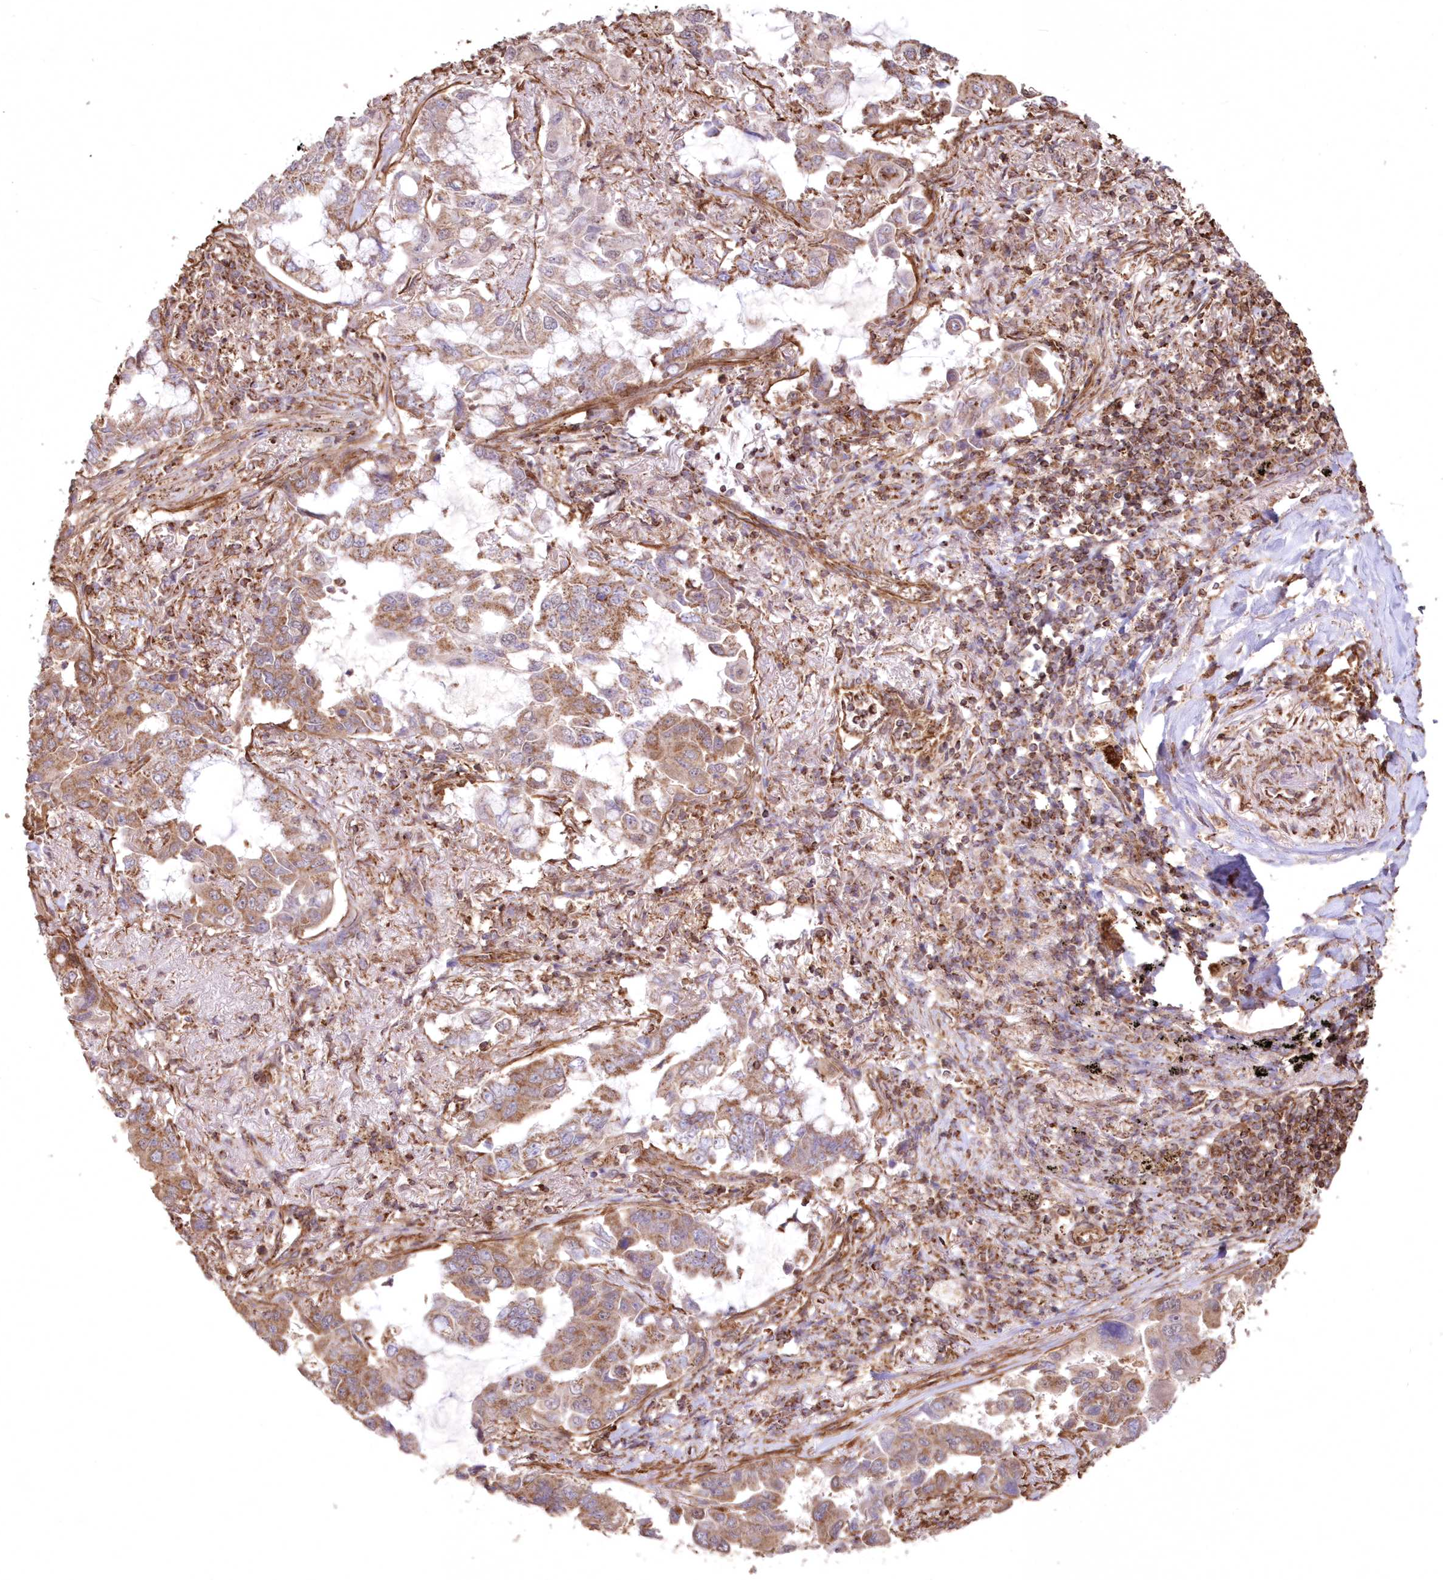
{"staining": {"intensity": "moderate", "quantity": "25%-75%", "location": "cytoplasmic/membranous"}, "tissue": "lung cancer", "cell_type": "Tumor cells", "image_type": "cancer", "snomed": [{"axis": "morphology", "description": "Adenocarcinoma, NOS"}, {"axis": "topography", "description": "Lung"}], "caption": "Protein staining by immunohistochemistry (IHC) exhibits moderate cytoplasmic/membranous positivity in about 25%-75% of tumor cells in lung adenocarcinoma. (brown staining indicates protein expression, while blue staining denotes nuclei).", "gene": "TMEM139", "patient": {"sex": "male", "age": 64}}